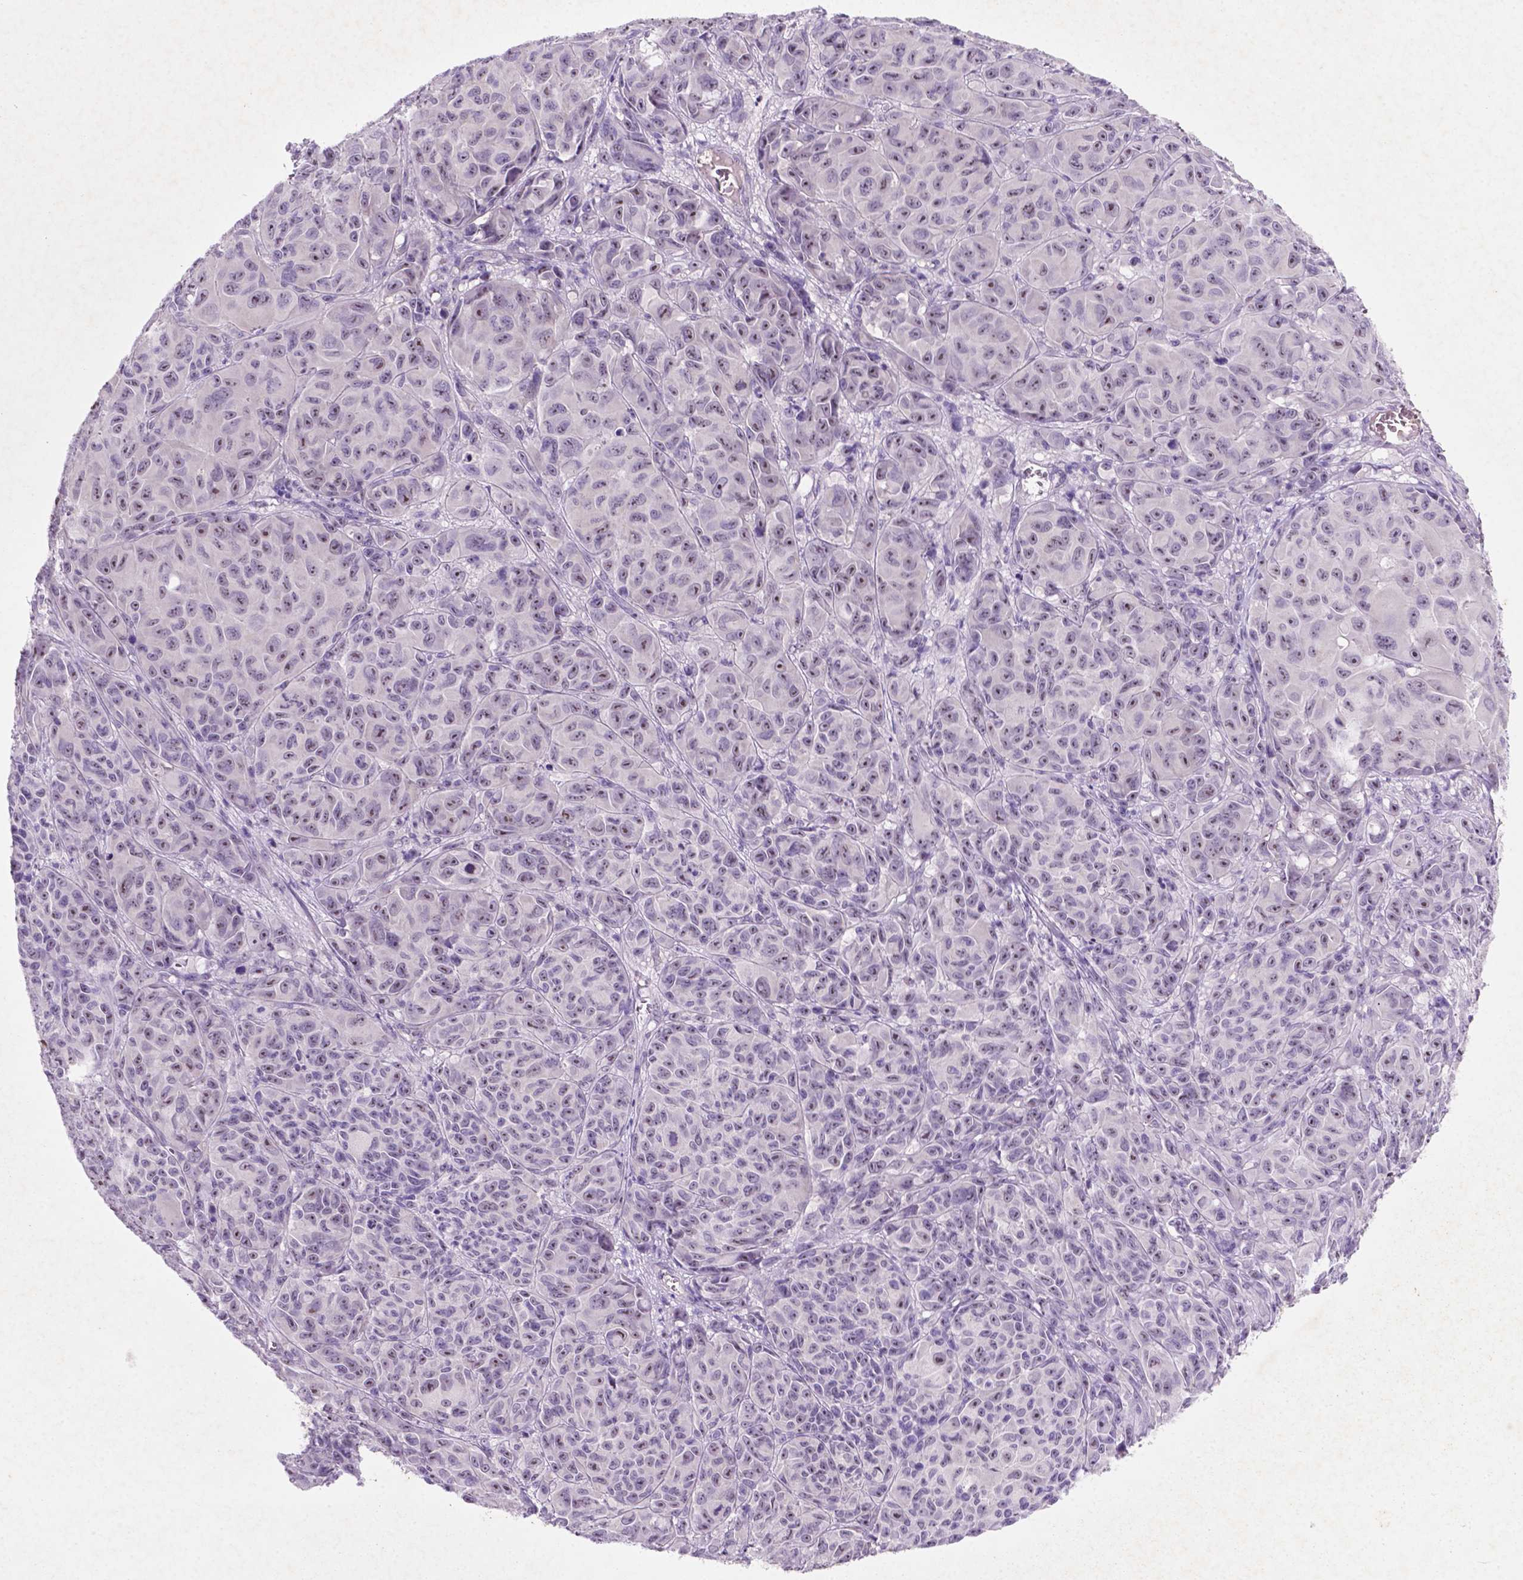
{"staining": {"intensity": "weak", "quantity": "25%-75%", "location": "nuclear"}, "tissue": "melanoma", "cell_type": "Tumor cells", "image_type": "cancer", "snomed": [{"axis": "morphology", "description": "Malignant melanoma, NOS"}, {"axis": "topography", "description": "Vulva, labia, clitoris and Bartholin´s gland, NO"}], "caption": "IHC of human malignant melanoma demonstrates low levels of weak nuclear expression in approximately 25%-75% of tumor cells.", "gene": "C18orf21", "patient": {"sex": "female", "age": 75}}